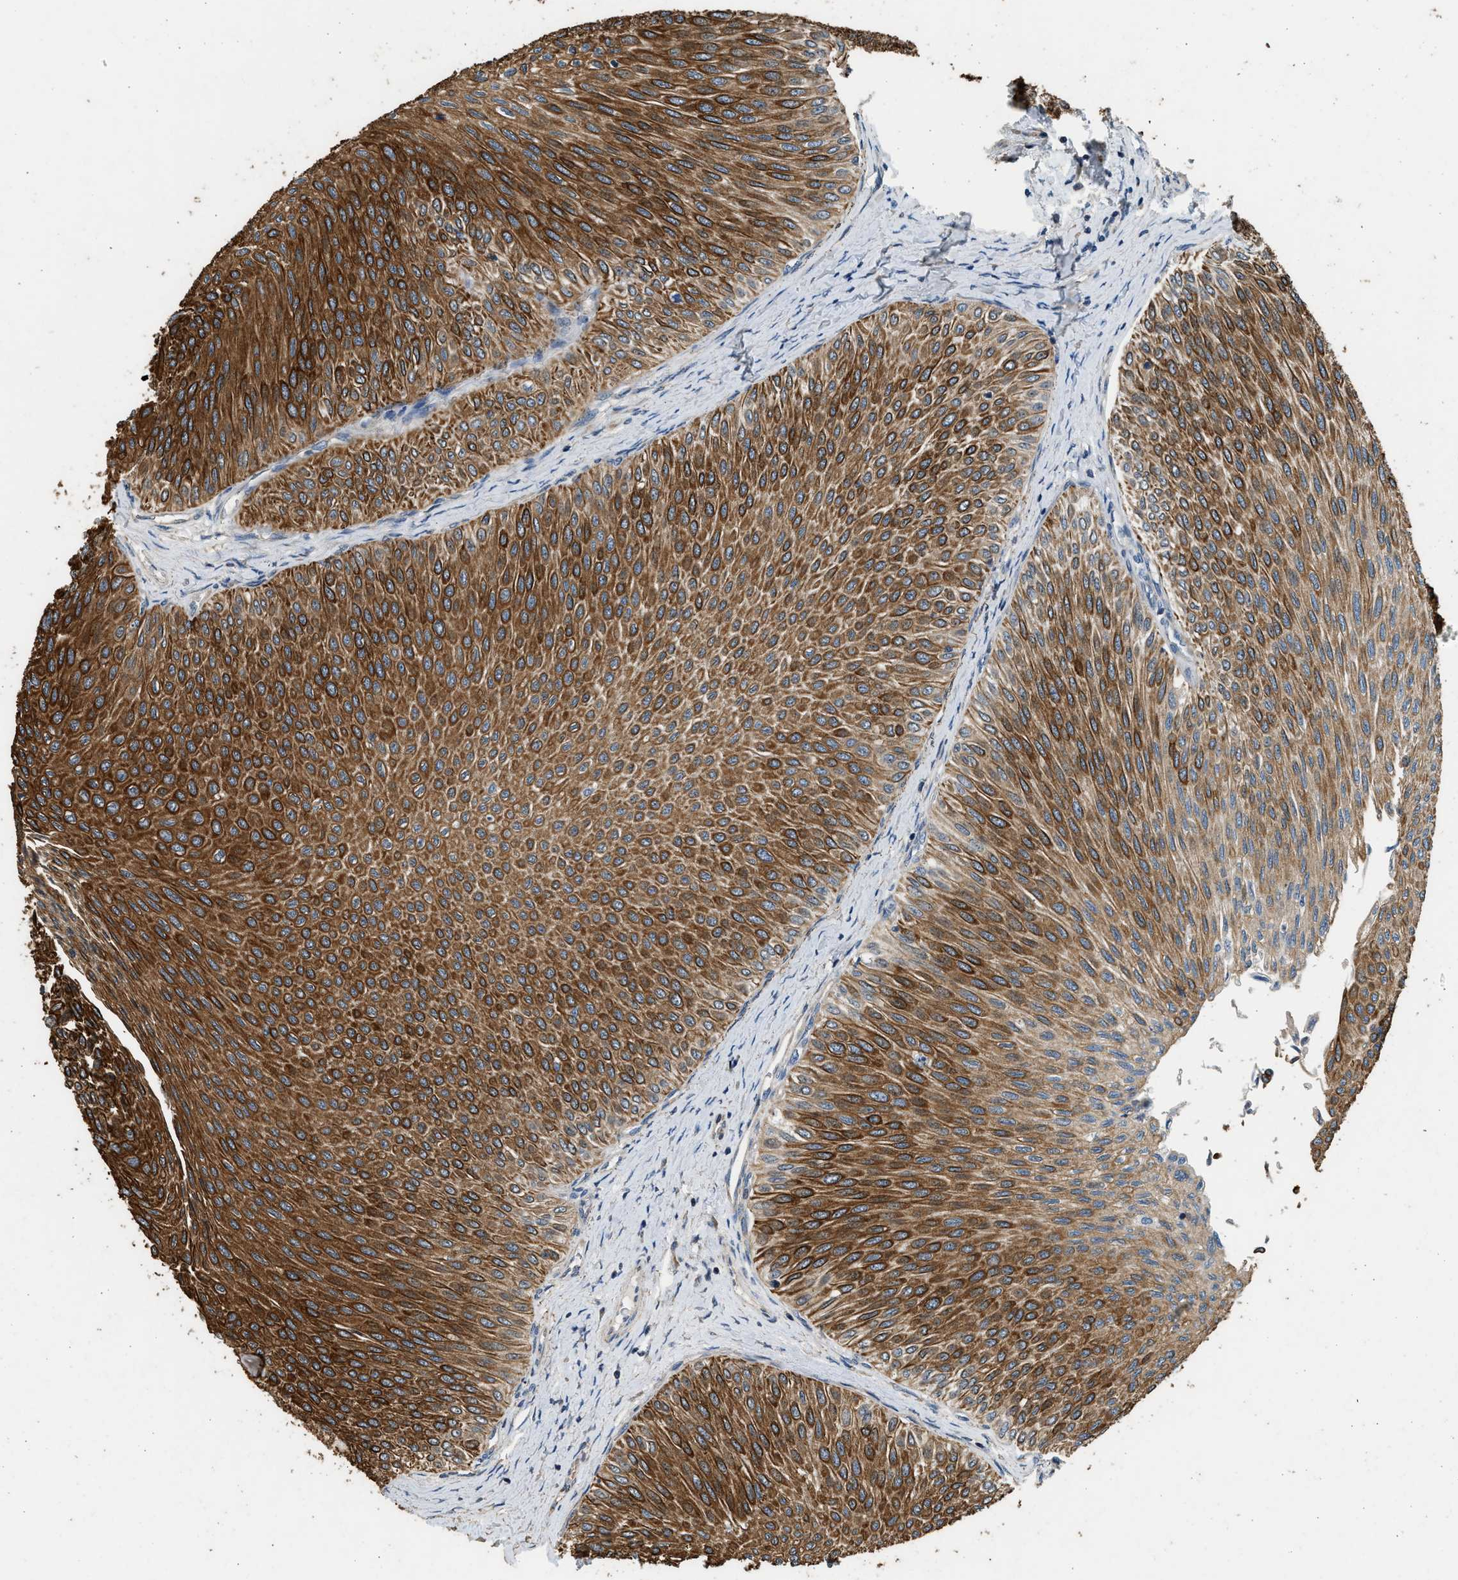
{"staining": {"intensity": "strong", "quantity": ">75%", "location": "cytoplasmic/membranous"}, "tissue": "urothelial cancer", "cell_type": "Tumor cells", "image_type": "cancer", "snomed": [{"axis": "morphology", "description": "Urothelial carcinoma, Low grade"}, {"axis": "topography", "description": "Urinary bladder"}], "caption": "About >75% of tumor cells in urothelial carcinoma (low-grade) display strong cytoplasmic/membranous protein staining as visualized by brown immunohistochemical staining.", "gene": "PCLO", "patient": {"sex": "male", "age": 78}}